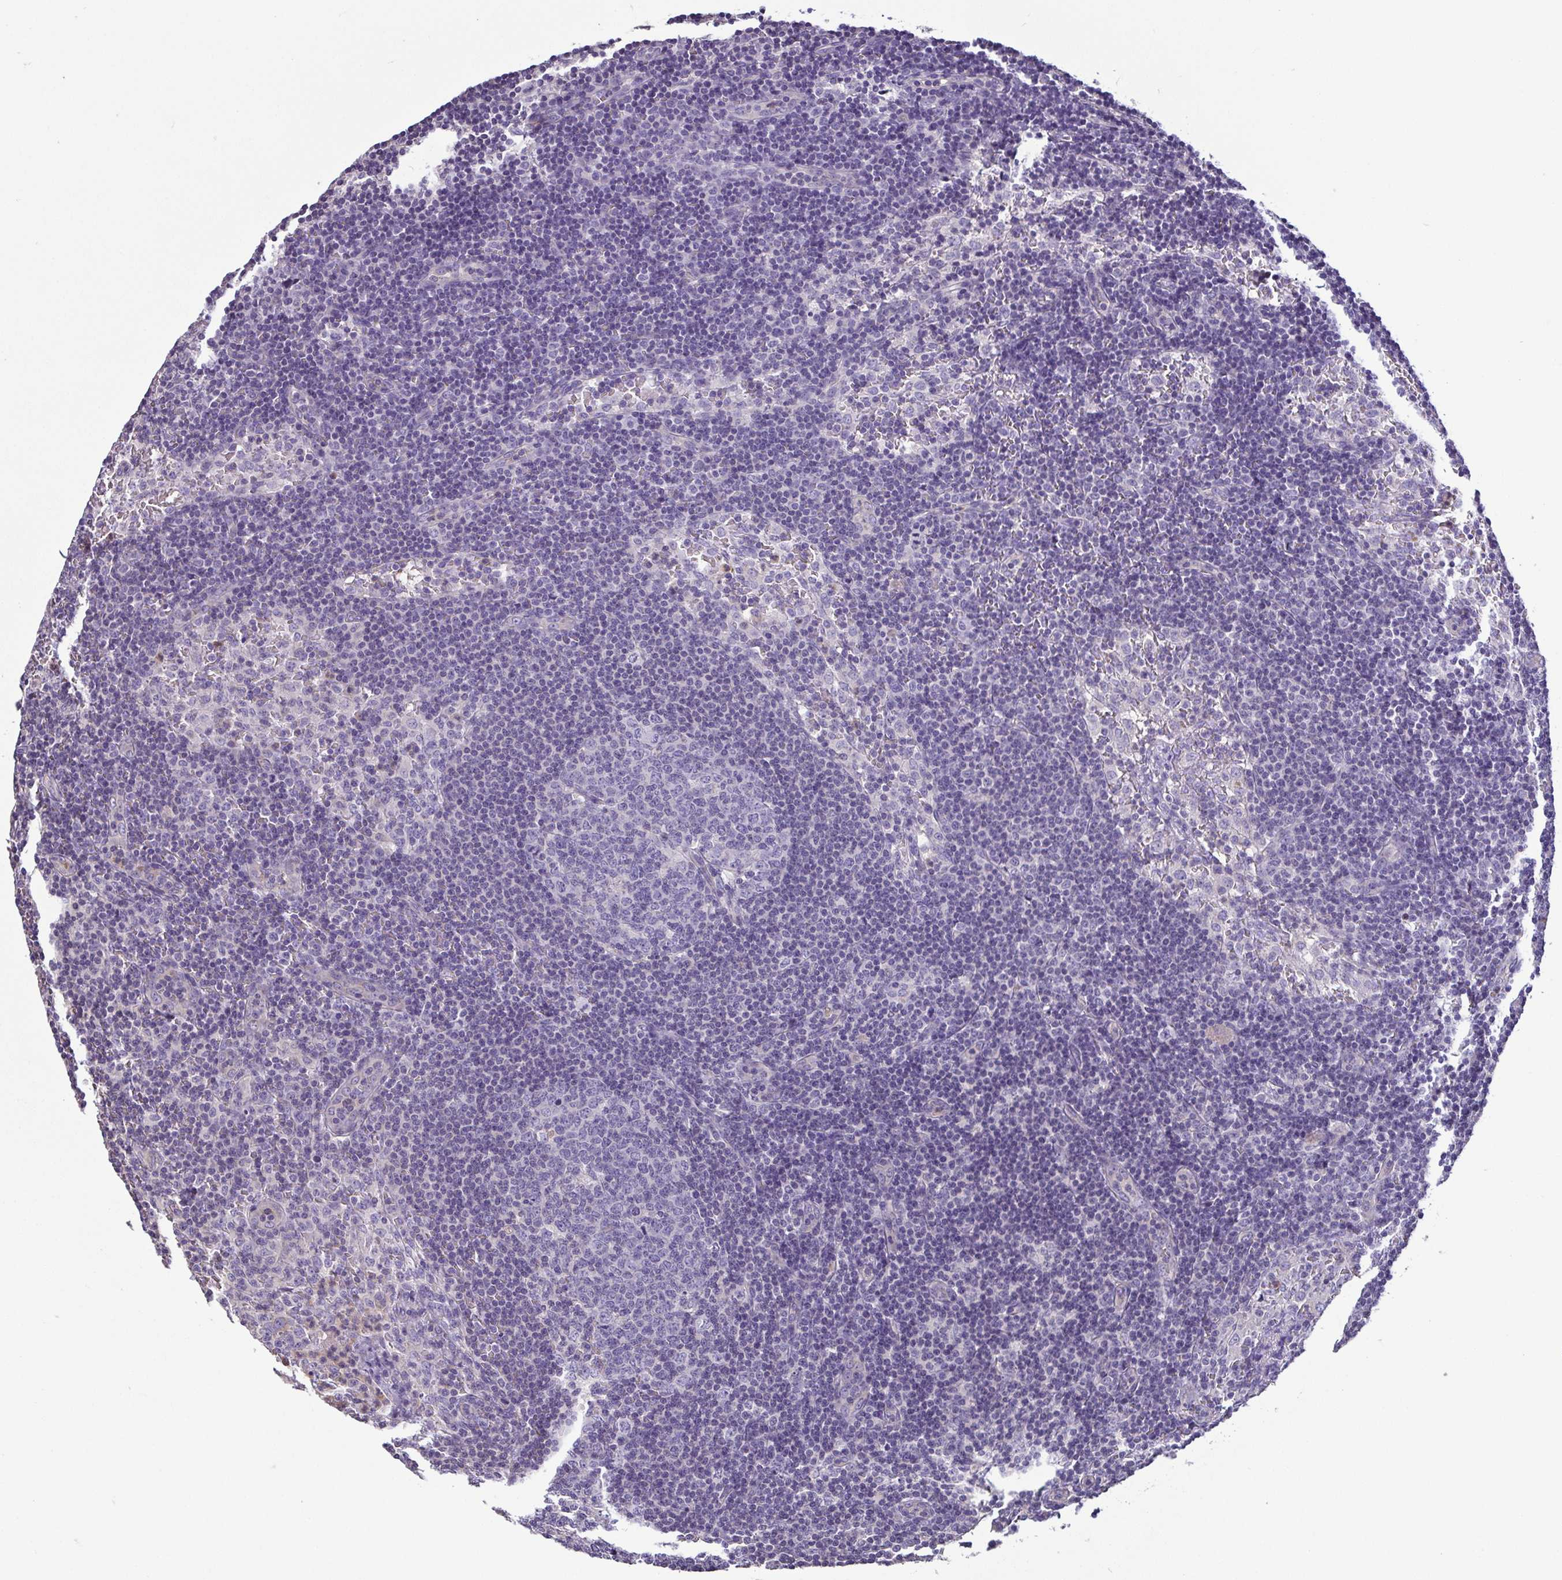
{"staining": {"intensity": "negative", "quantity": "none", "location": "none"}, "tissue": "lymph node", "cell_type": "Germinal center cells", "image_type": "normal", "snomed": [{"axis": "morphology", "description": "Normal tissue, NOS"}, {"axis": "topography", "description": "Lymph node"}], "caption": "Unremarkable lymph node was stained to show a protein in brown. There is no significant expression in germinal center cells.", "gene": "MYL10", "patient": {"sex": "female", "age": 41}}